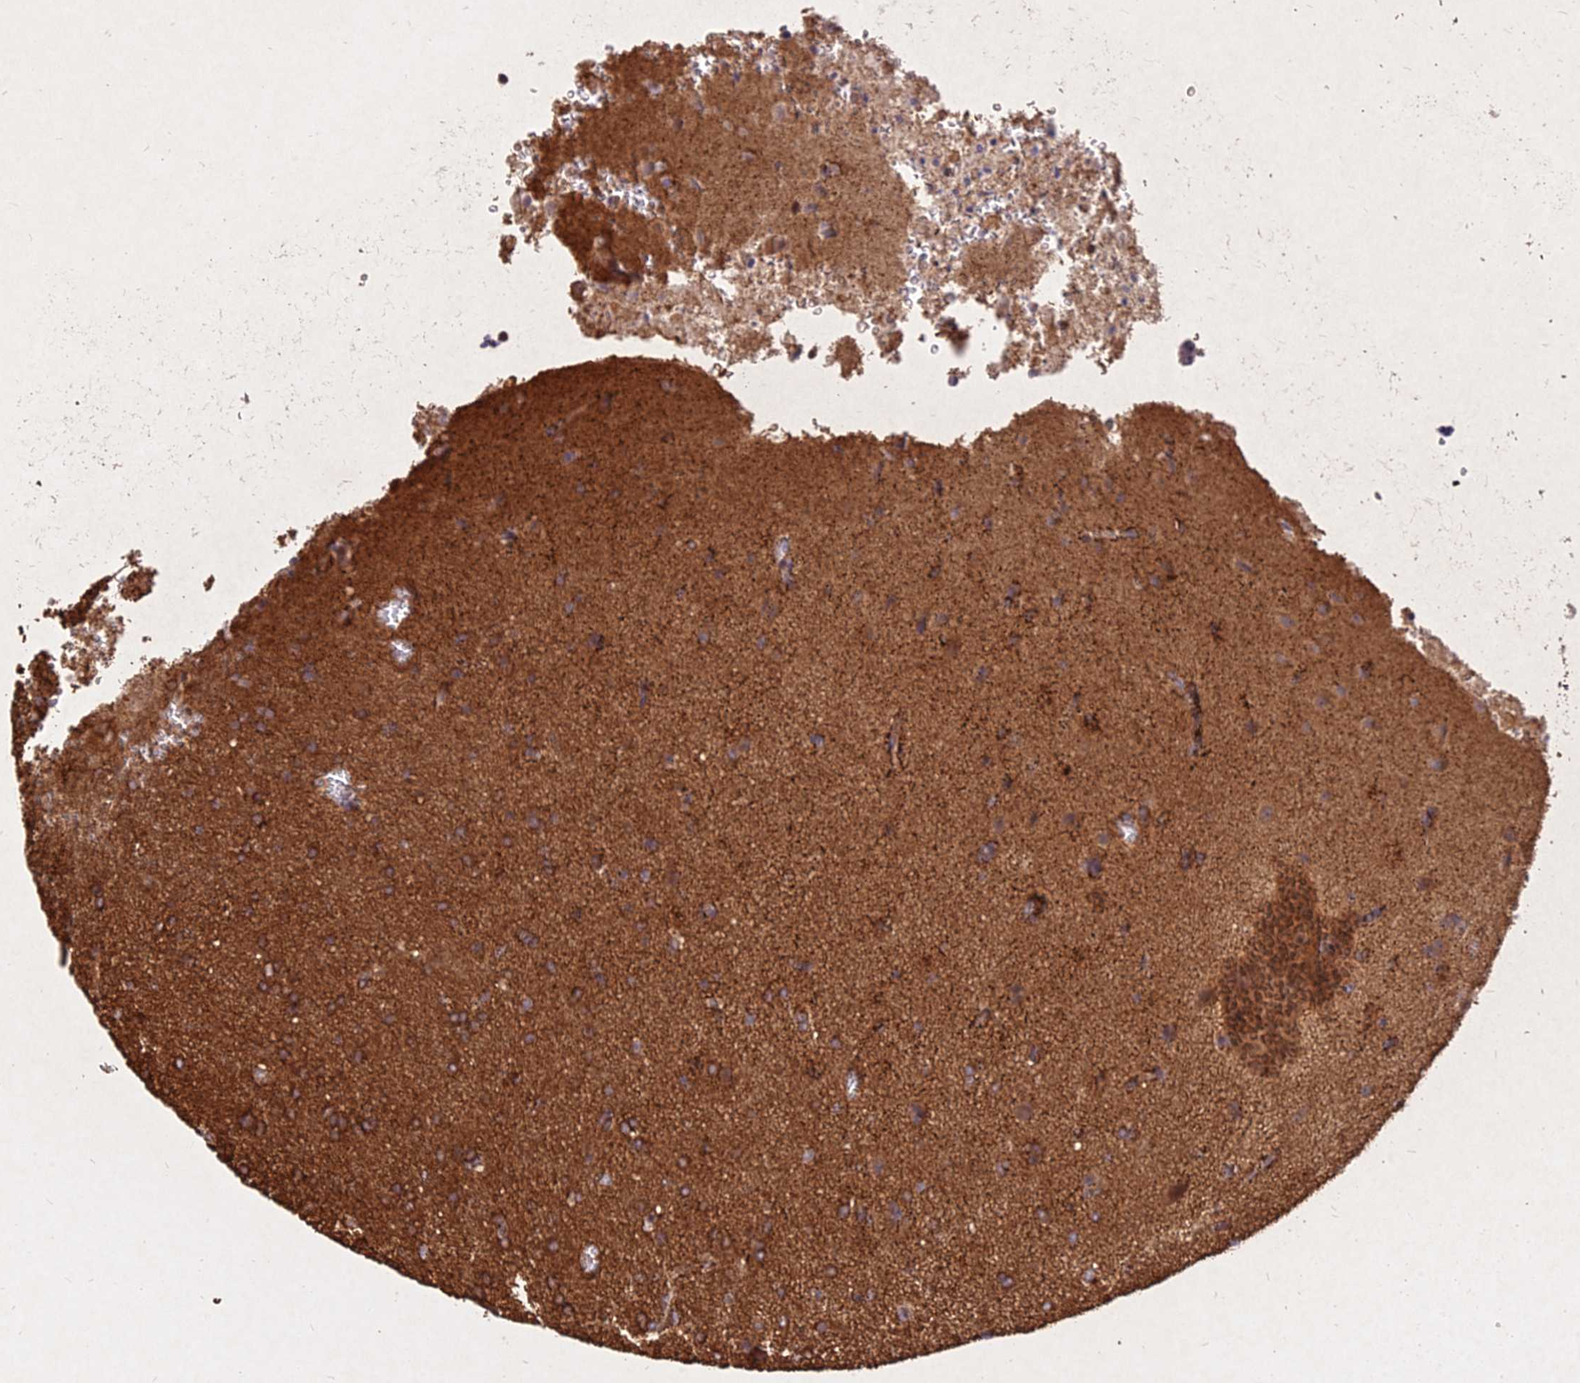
{"staining": {"intensity": "moderate", "quantity": ">75%", "location": "cytoplasmic/membranous"}, "tissue": "glioma", "cell_type": "Tumor cells", "image_type": "cancer", "snomed": [{"axis": "morphology", "description": "Glioma, malignant, High grade"}, {"axis": "topography", "description": "Brain"}], "caption": "There is medium levels of moderate cytoplasmic/membranous expression in tumor cells of malignant glioma (high-grade), as demonstrated by immunohistochemical staining (brown color).", "gene": "SKA1", "patient": {"sex": "female", "age": 74}}